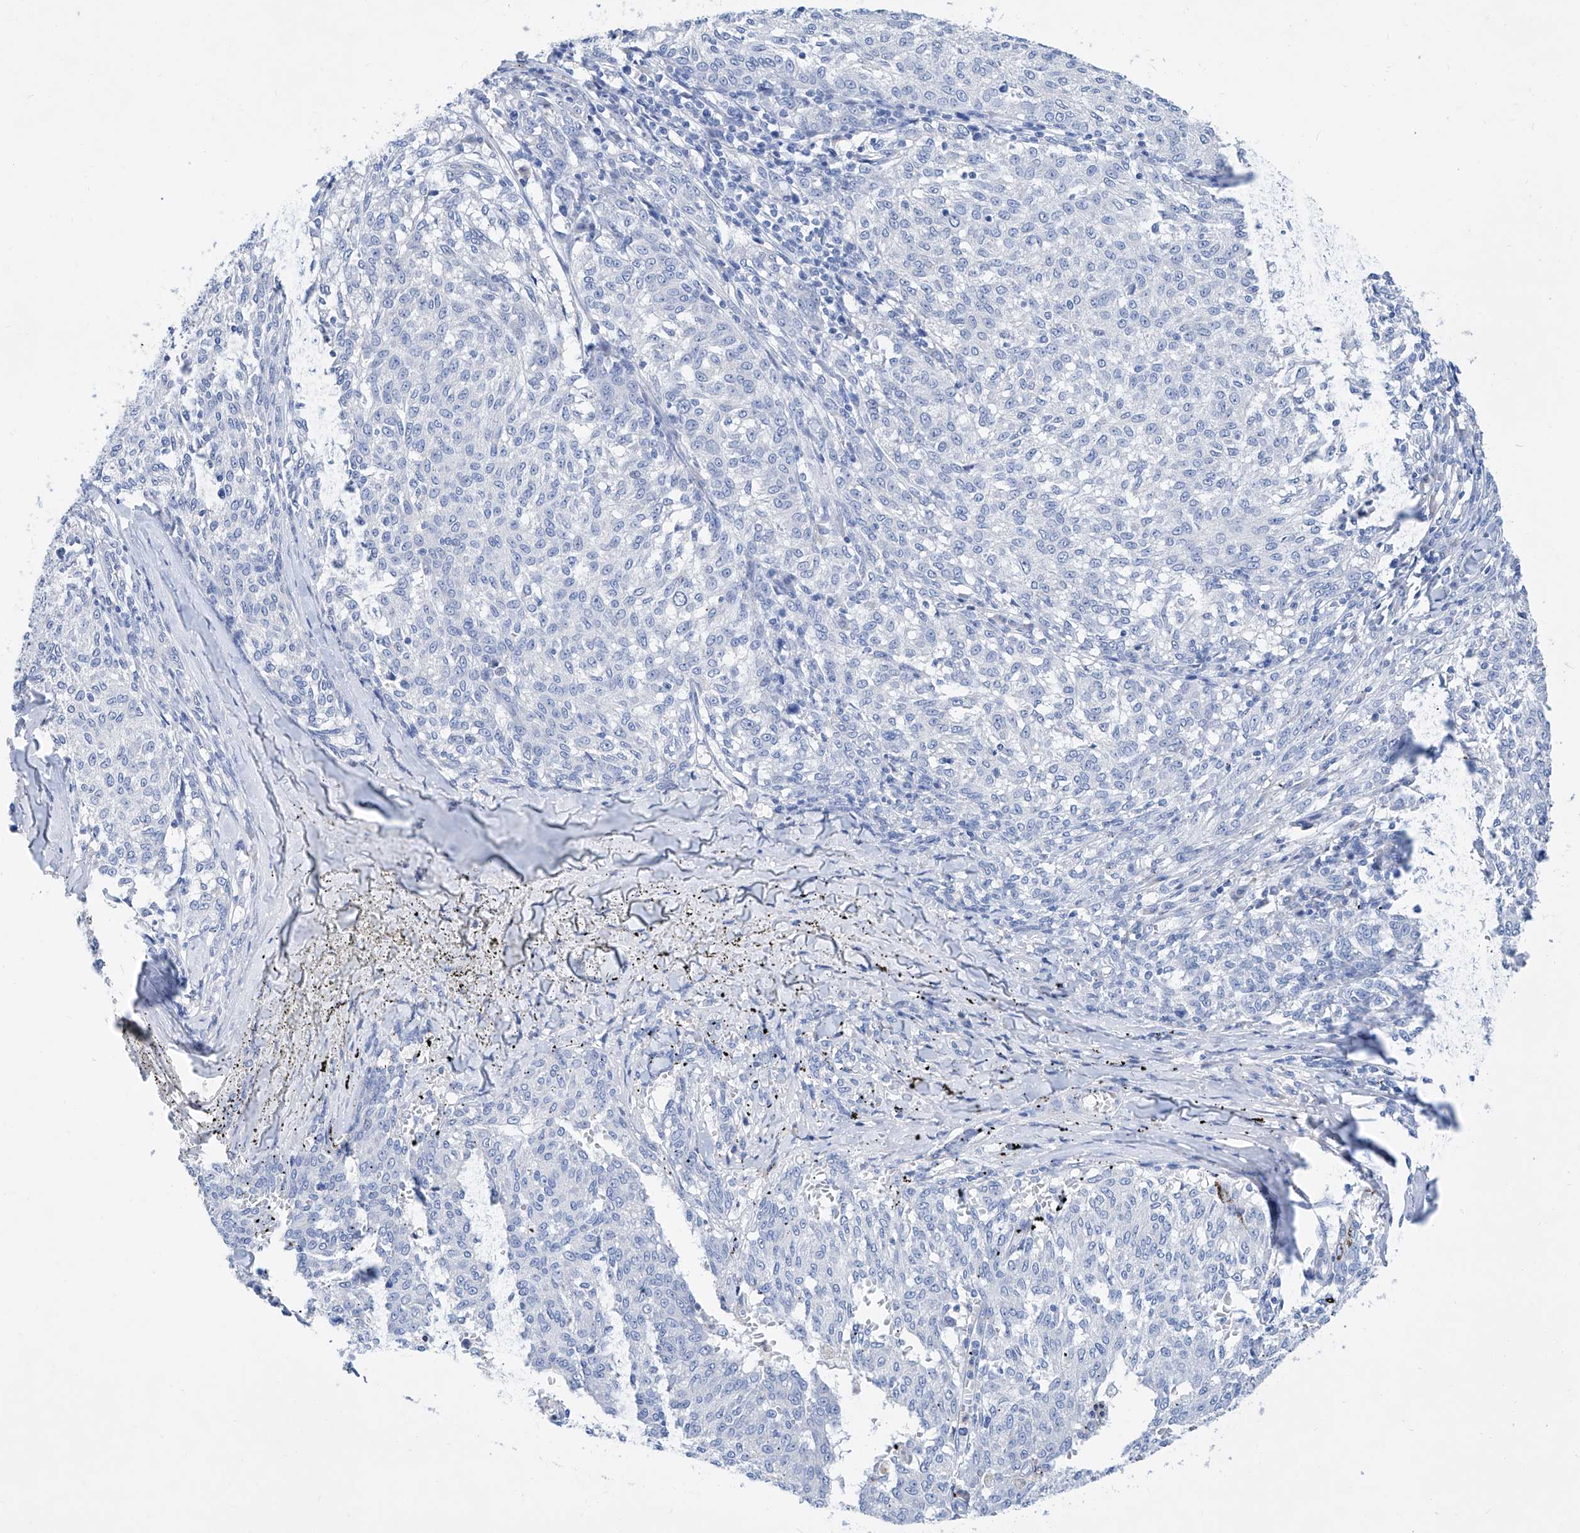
{"staining": {"intensity": "negative", "quantity": "none", "location": "none"}, "tissue": "melanoma", "cell_type": "Tumor cells", "image_type": "cancer", "snomed": [{"axis": "morphology", "description": "Malignant melanoma, NOS"}, {"axis": "topography", "description": "Skin"}], "caption": "Immunohistochemical staining of melanoma exhibits no significant staining in tumor cells.", "gene": "SLC25A29", "patient": {"sex": "female", "age": 72}}